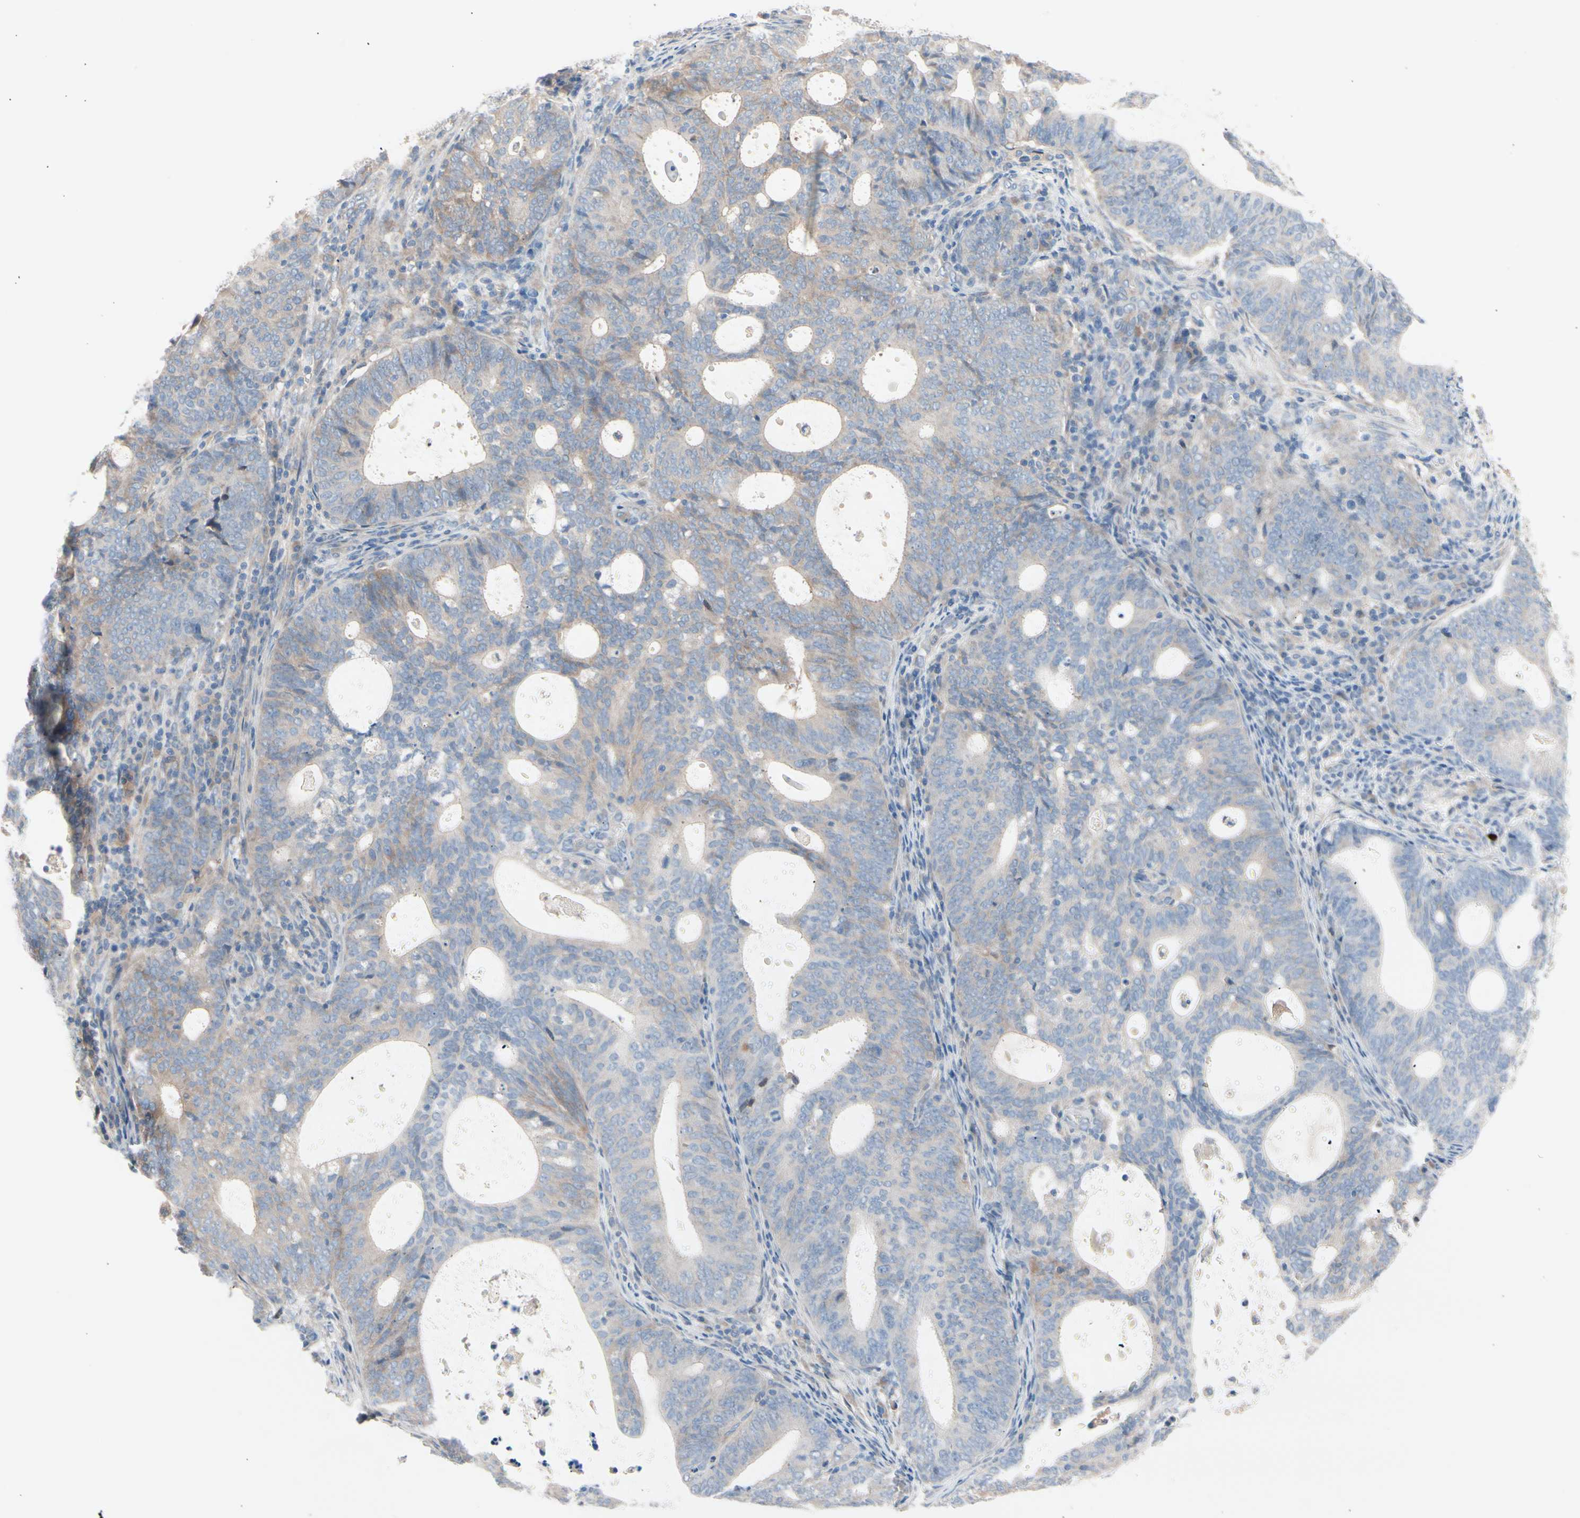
{"staining": {"intensity": "weak", "quantity": "25%-75%", "location": "cytoplasmic/membranous"}, "tissue": "endometrial cancer", "cell_type": "Tumor cells", "image_type": "cancer", "snomed": [{"axis": "morphology", "description": "Adenocarcinoma, NOS"}, {"axis": "topography", "description": "Uterus"}], "caption": "Endometrial cancer was stained to show a protein in brown. There is low levels of weak cytoplasmic/membranous expression in approximately 25%-75% of tumor cells.", "gene": "CASQ1", "patient": {"sex": "female", "age": 83}}